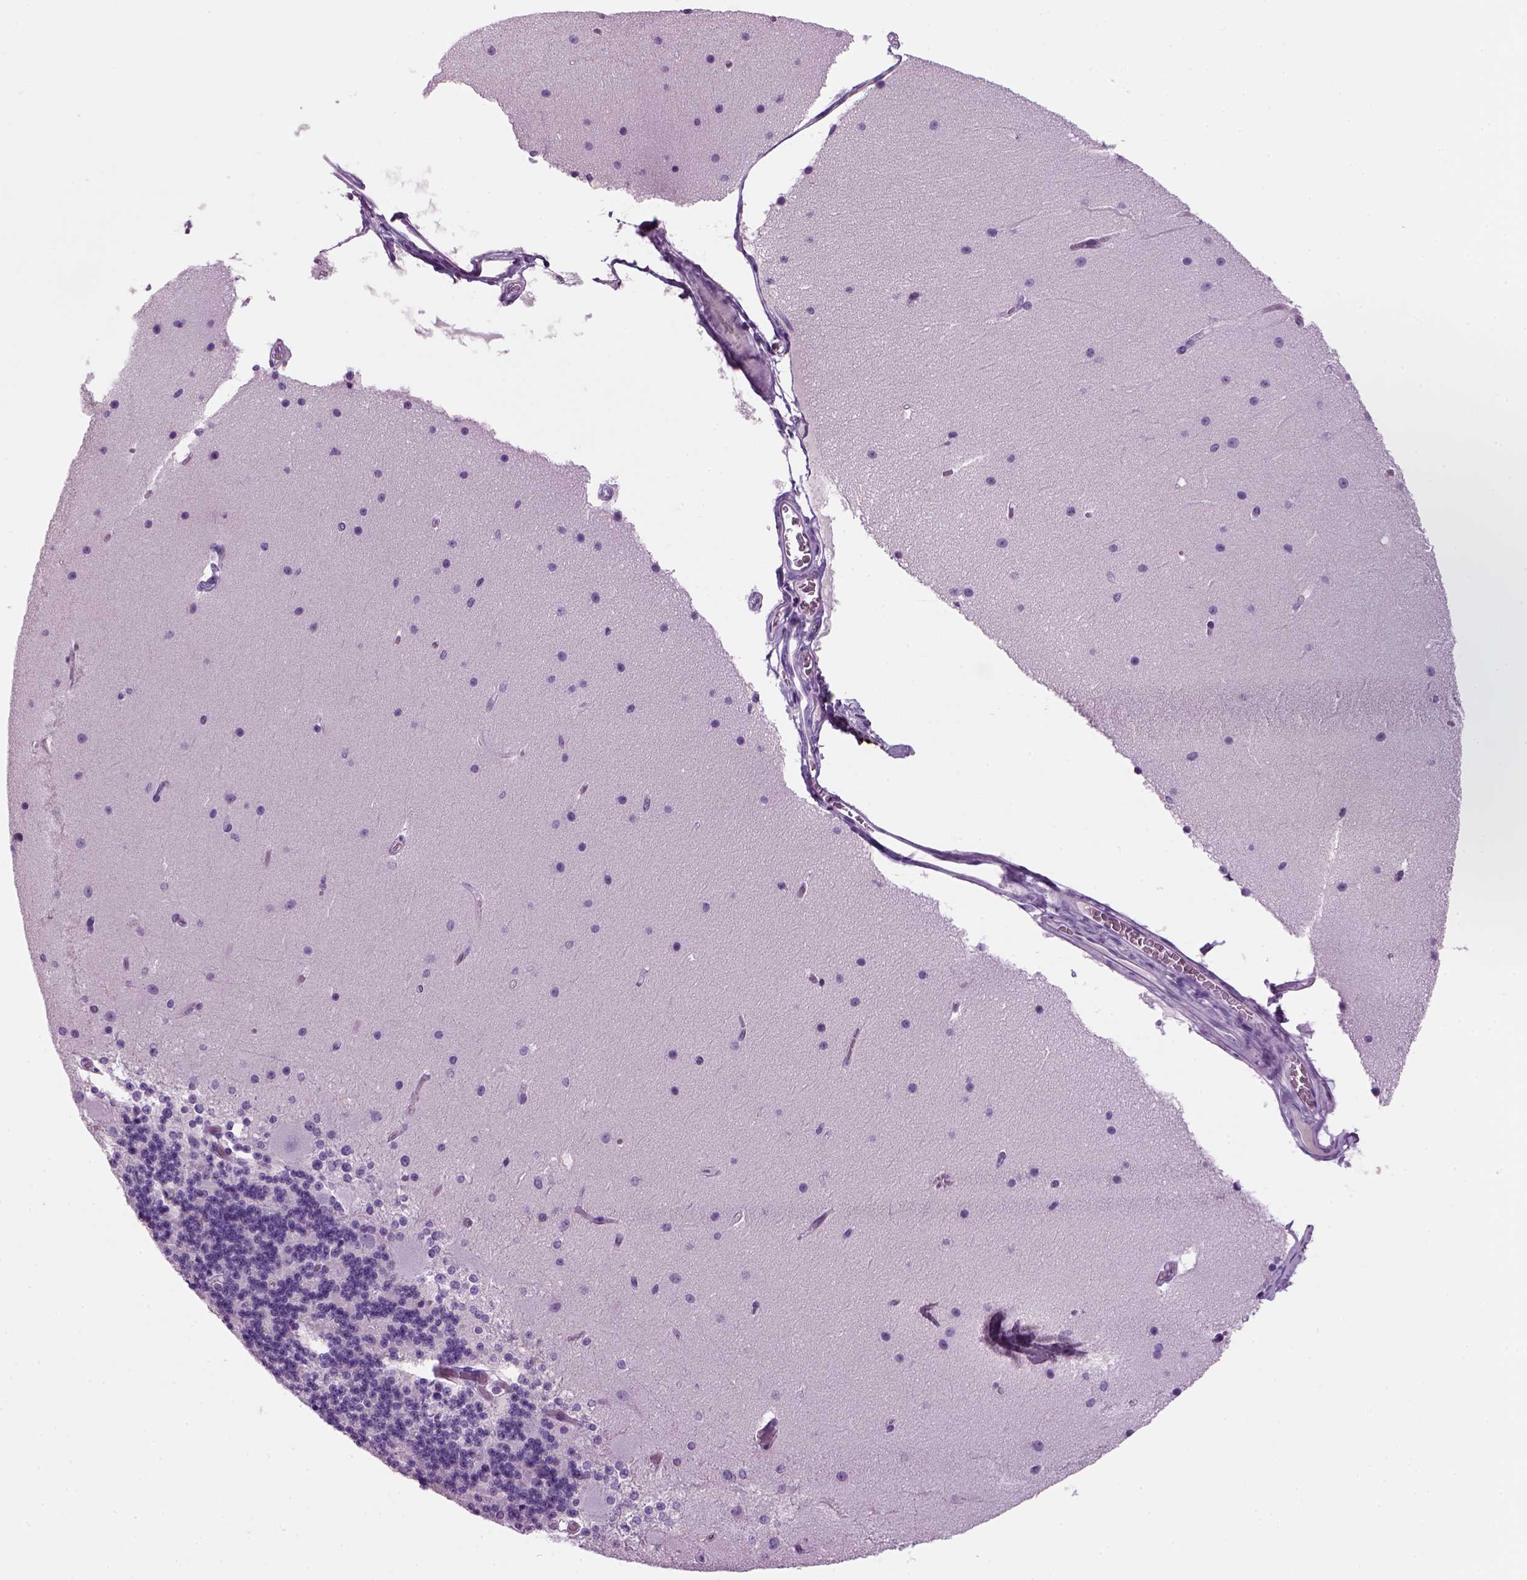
{"staining": {"intensity": "negative", "quantity": "none", "location": "none"}, "tissue": "cerebellum", "cell_type": "Cells in granular layer", "image_type": "normal", "snomed": [{"axis": "morphology", "description": "Normal tissue, NOS"}, {"axis": "topography", "description": "Cerebellum"}], "caption": "A high-resolution histopathology image shows IHC staining of normal cerebellum, which reveals no significant positivity in cells in granular layer. (IHC, brightfield microscopy, high magnification).", "gene": "MZB1", "patient": {"sex": "female", "age": 19}}